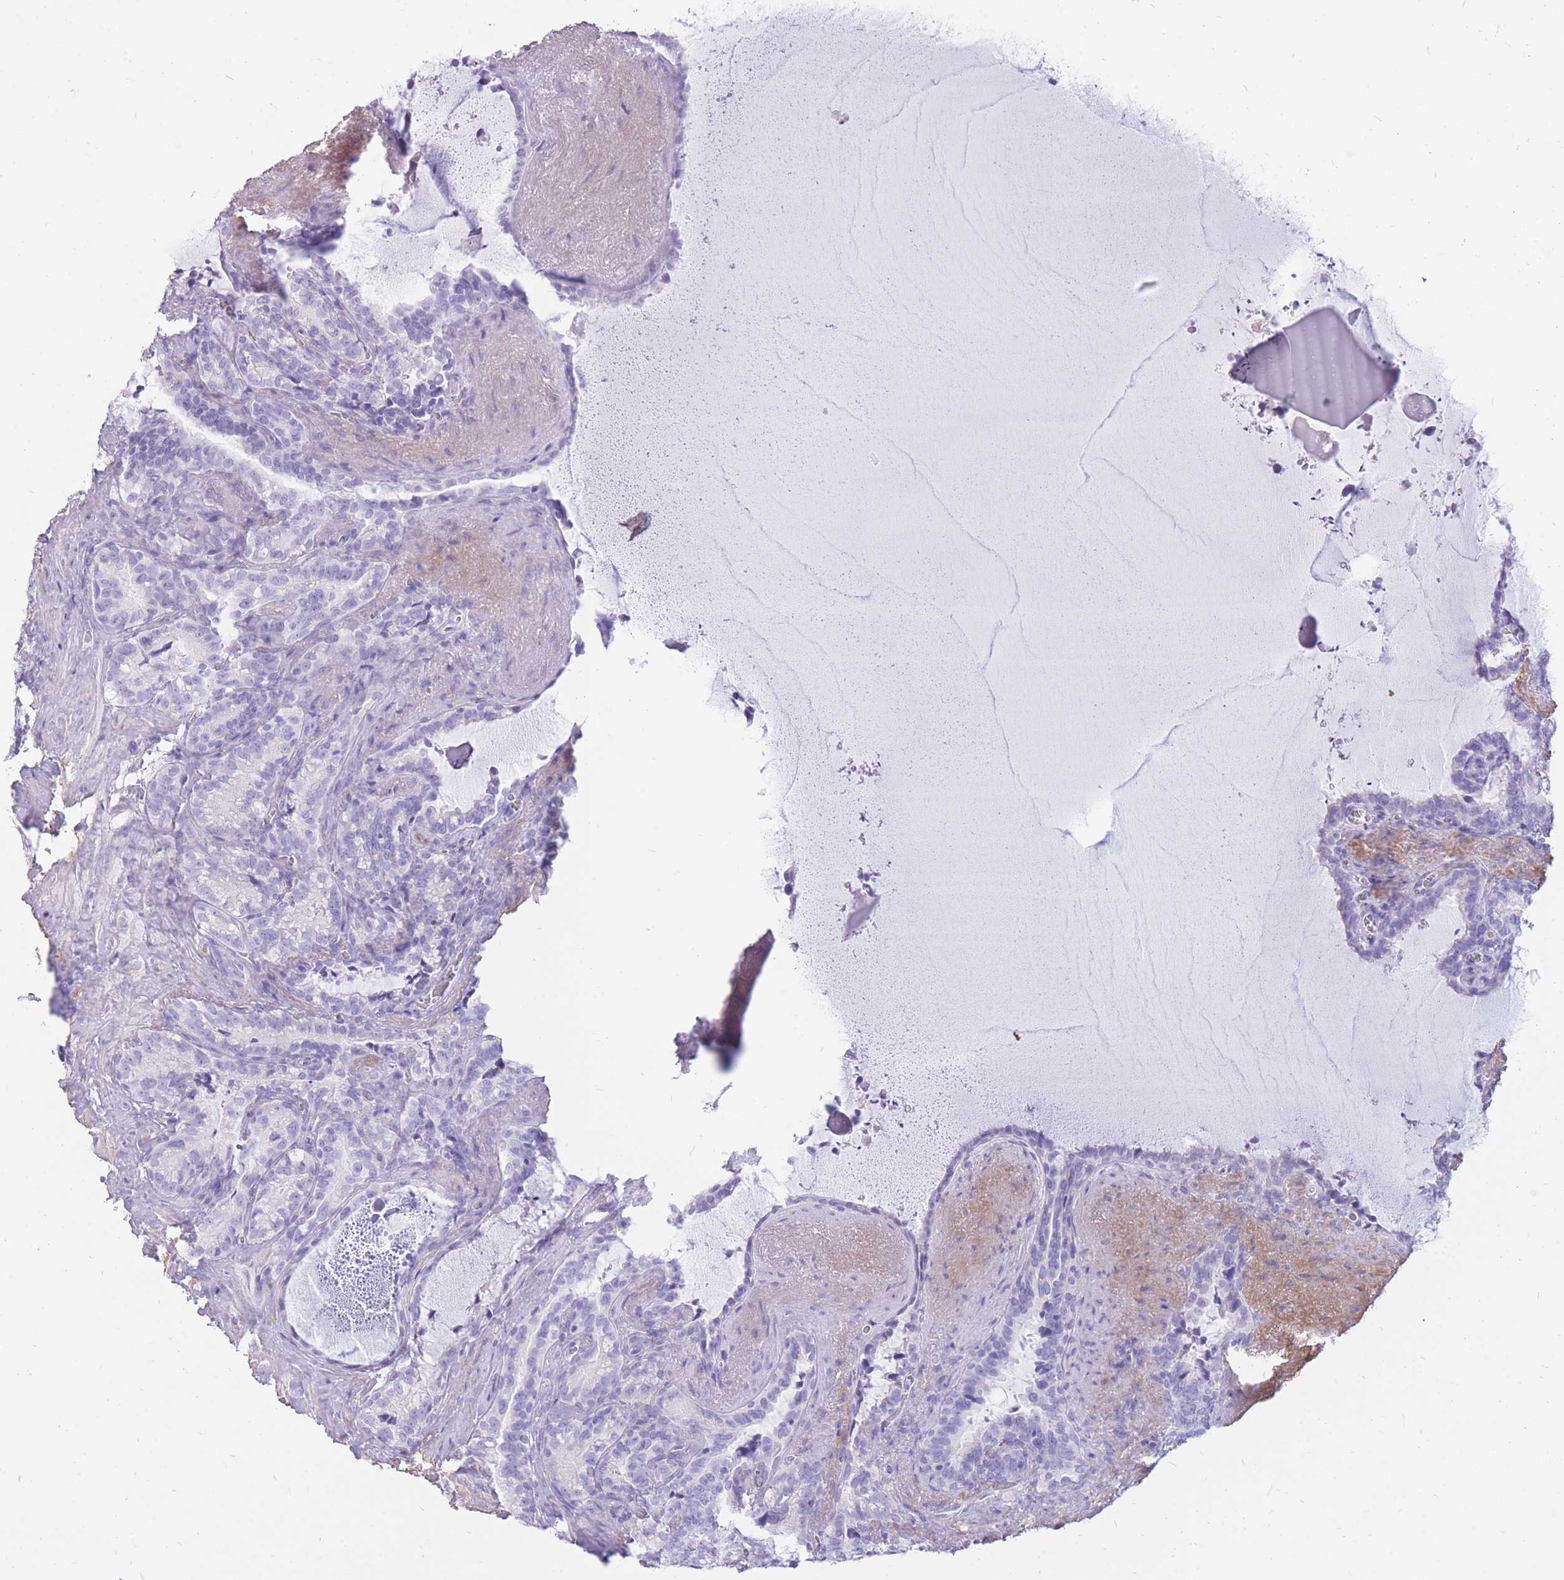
{"staining": {"intensity": "negative", "quantity": "none", "location": "none"}, "tissue": "seminal vesicle", "cell_type": "Glandular cells", "image_type": "normal", "snomed": [{"axis": "morphology", "description": "Normal tissue, NOS"}, {"axis": "topography", "description": "Prostate"}, {"axis": "topography", "description": "Seminal veicle"}], "caption": "A high-resolution histopathology image shows IHC staining of benign seminal vesicle, which displays no significant staining in glandular cells. (IHC, brightfield microscopy, high magnification).", "gene": "CYP21A2", "patient": {"sex": "male", "age": 58}}